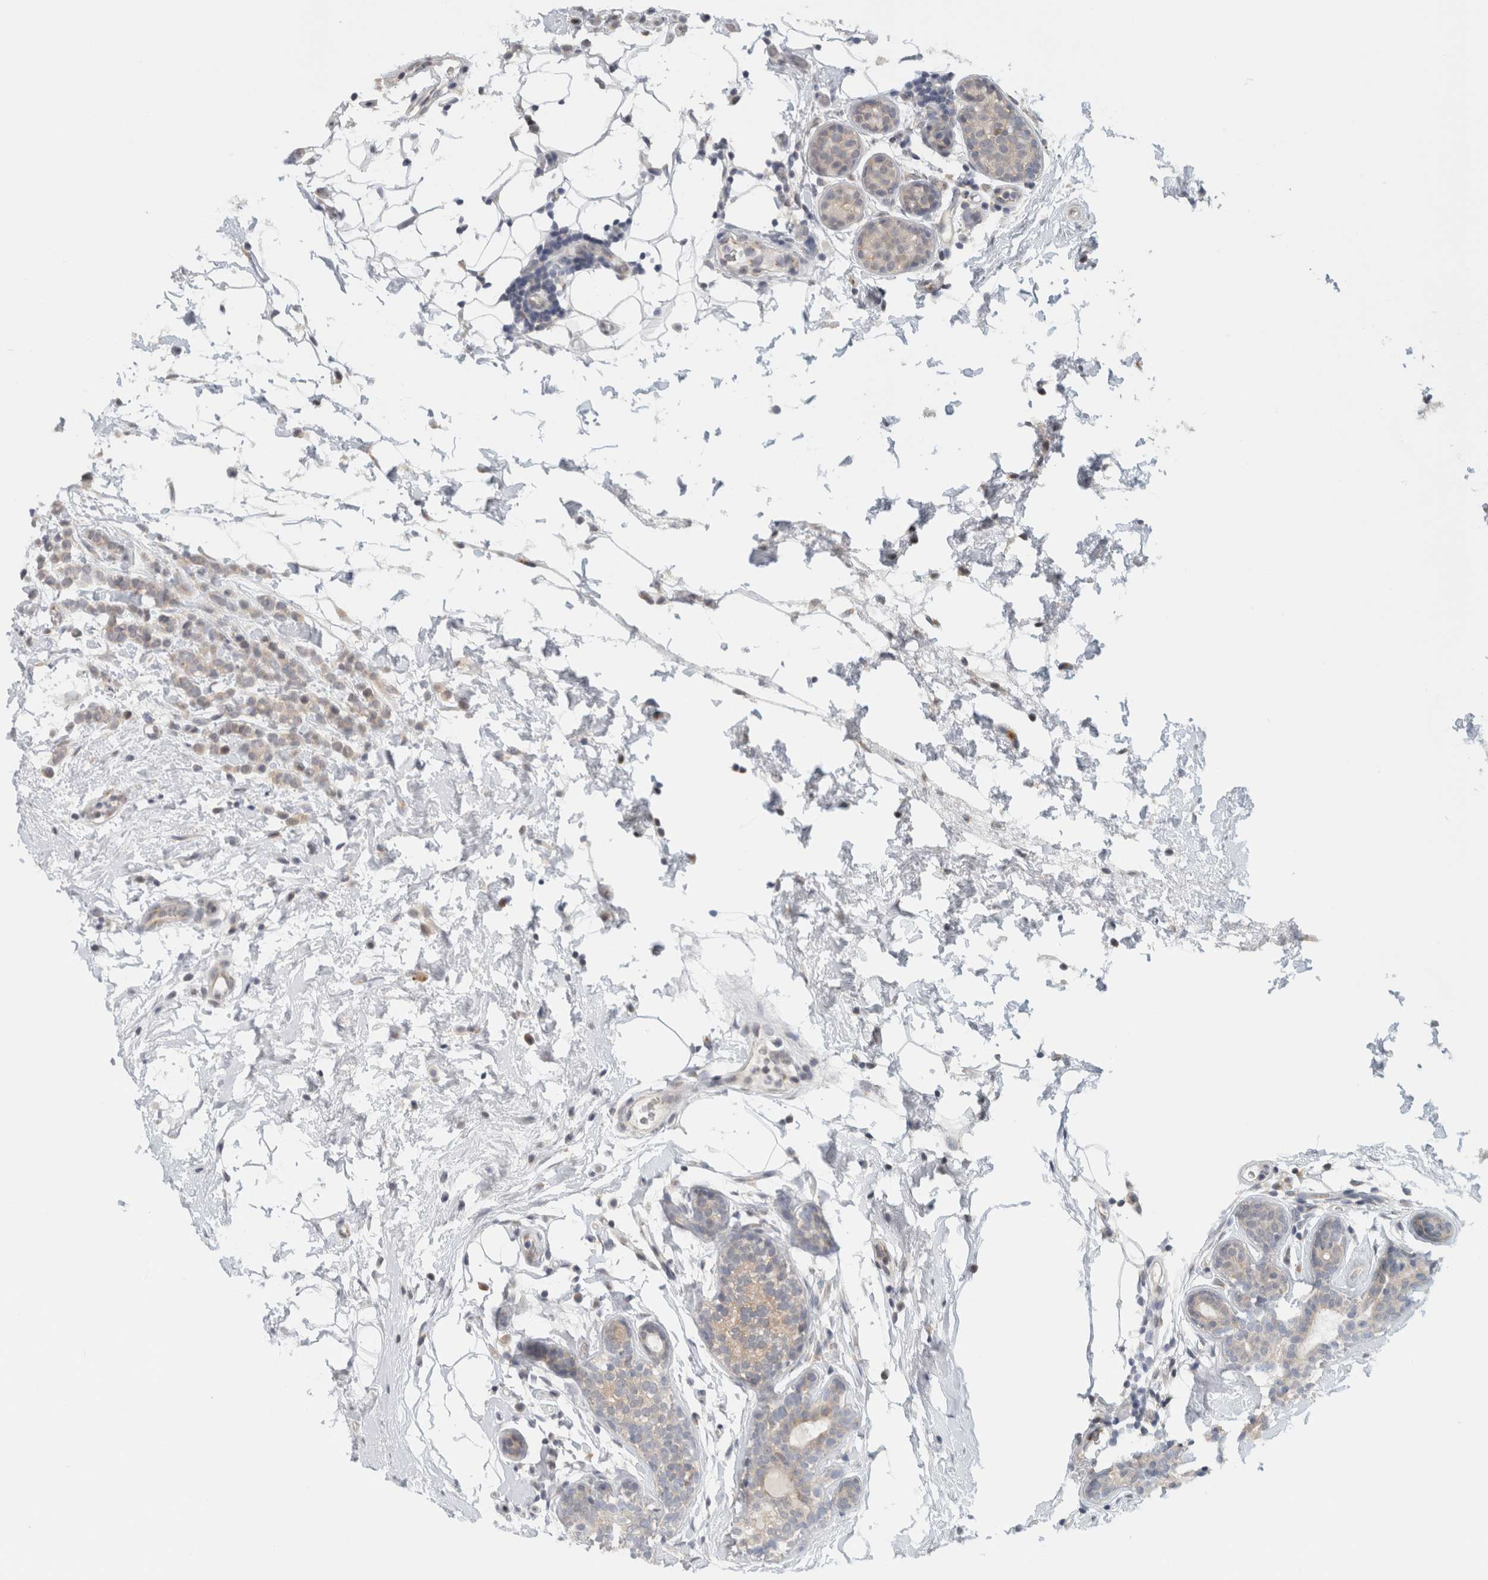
{"staining": {"intensity": "weak", "quantity": "<25%", "location": "cytoplasmic/membranous"}, "tissue": "breast cancer", "cell_type": "Tumor cells", "image_type": "cancer", "snomed": [{"axis": "morphology", "description": "Lobular carcinoma"}, {"axis": "topography", "description": "Breast"}], "caption": "This is an IHC histopathology image of human breast lobular carcinoma. There is no positivity in tumor cells.", "gene": "CMC2", "patient": {"sex": "female", "age": 50}}